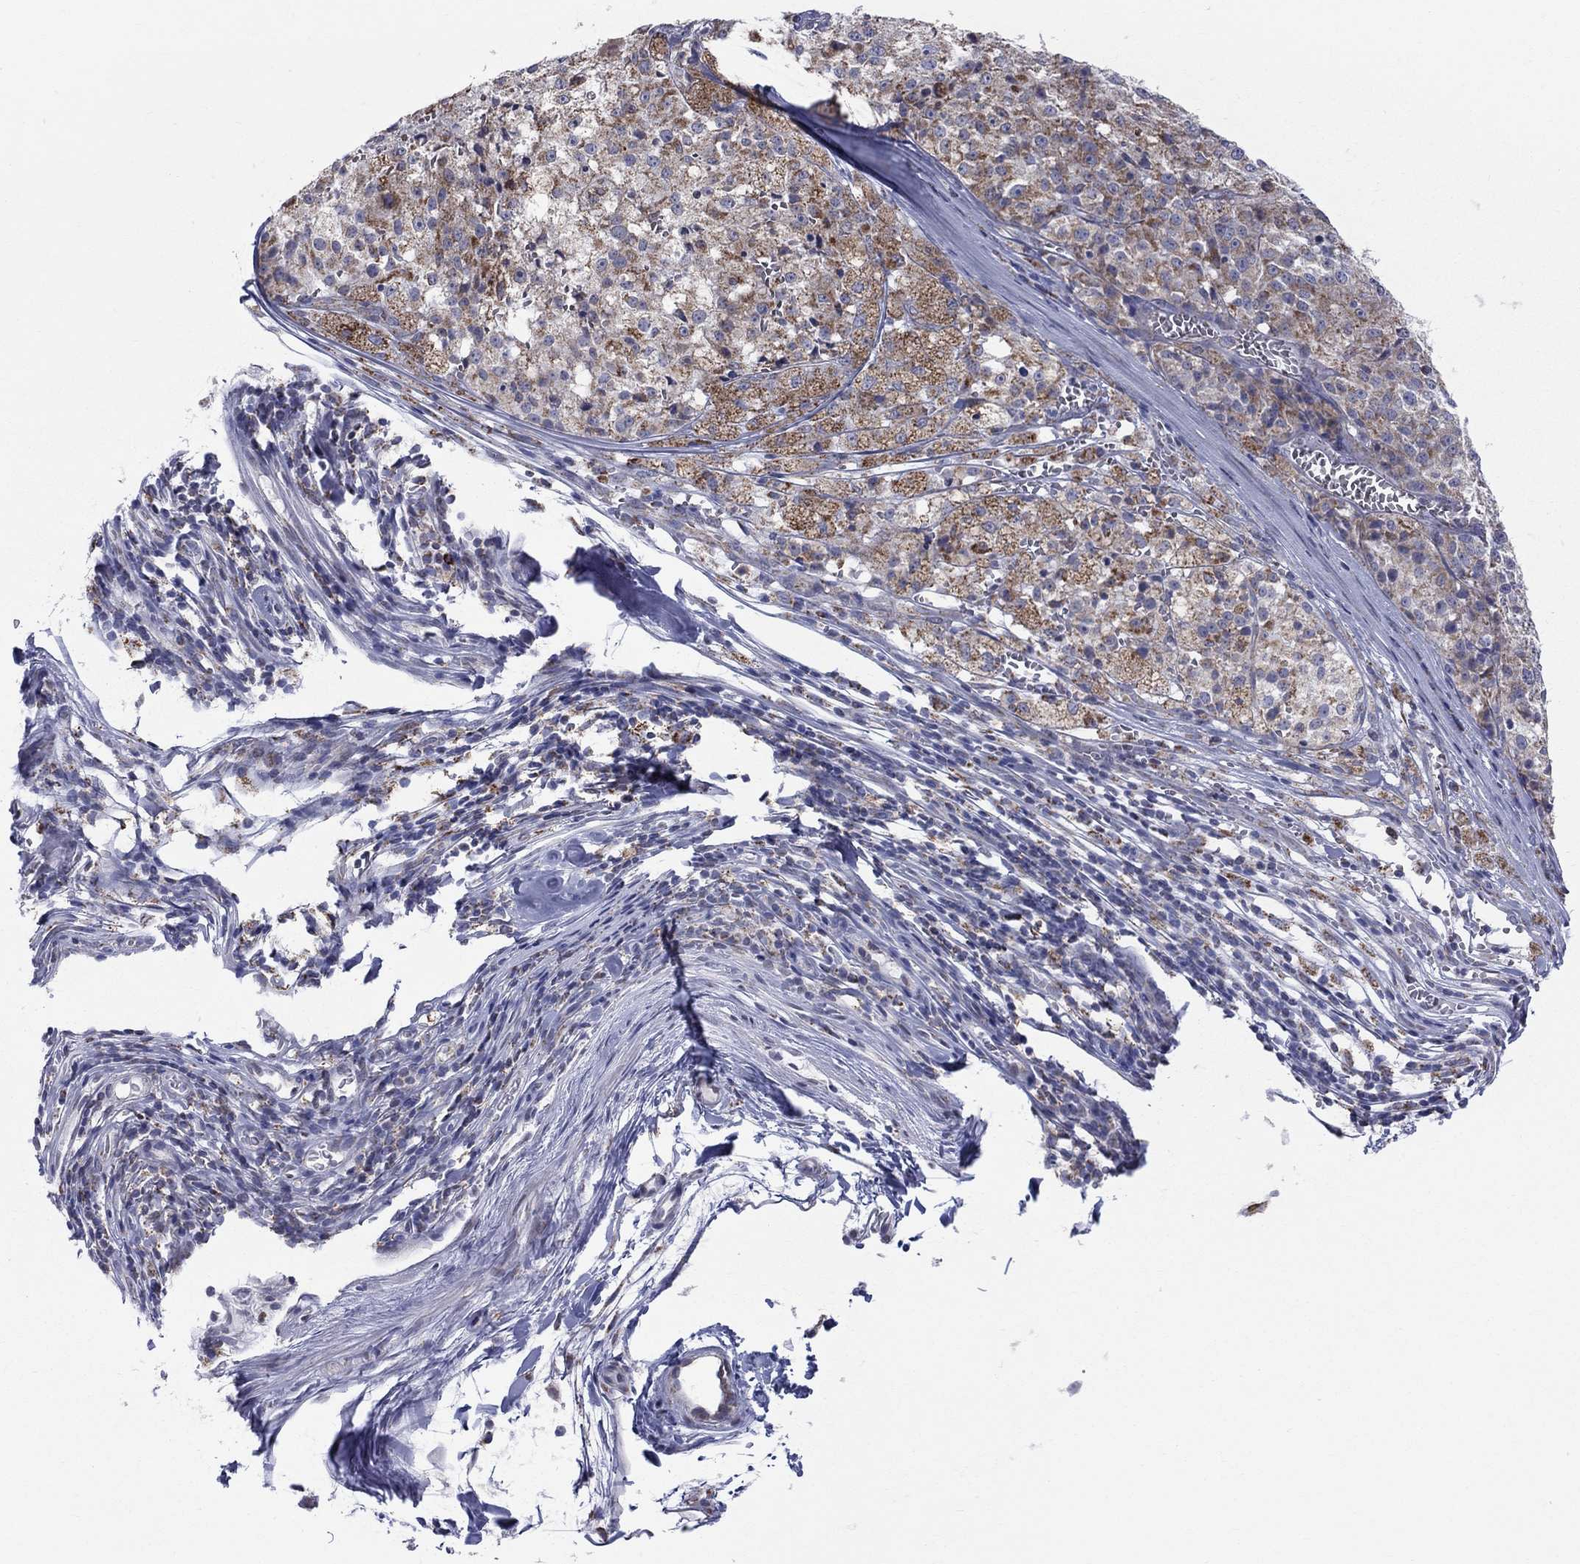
{"staining": {"intensity": "moderate", "quantity": "25%-75%", "location": "cytoplasmic/membranous"}, "tissue": "melanoma", "cell_type": "Tumor cells", "image_type": "cancer", "snomed": [{"axis": "morphology", "description": "Malignant melanoma, Metastatic site"}, {"axis": "topography", "description": "Lymph node"}], "caption": "This is an image of IHC staining of melanoma, which shows moderate expression in the cytoplasmic/membranous of tumor cells.", "gene": "KISS1R", "patient": {"sex": "female", "age": 64}}